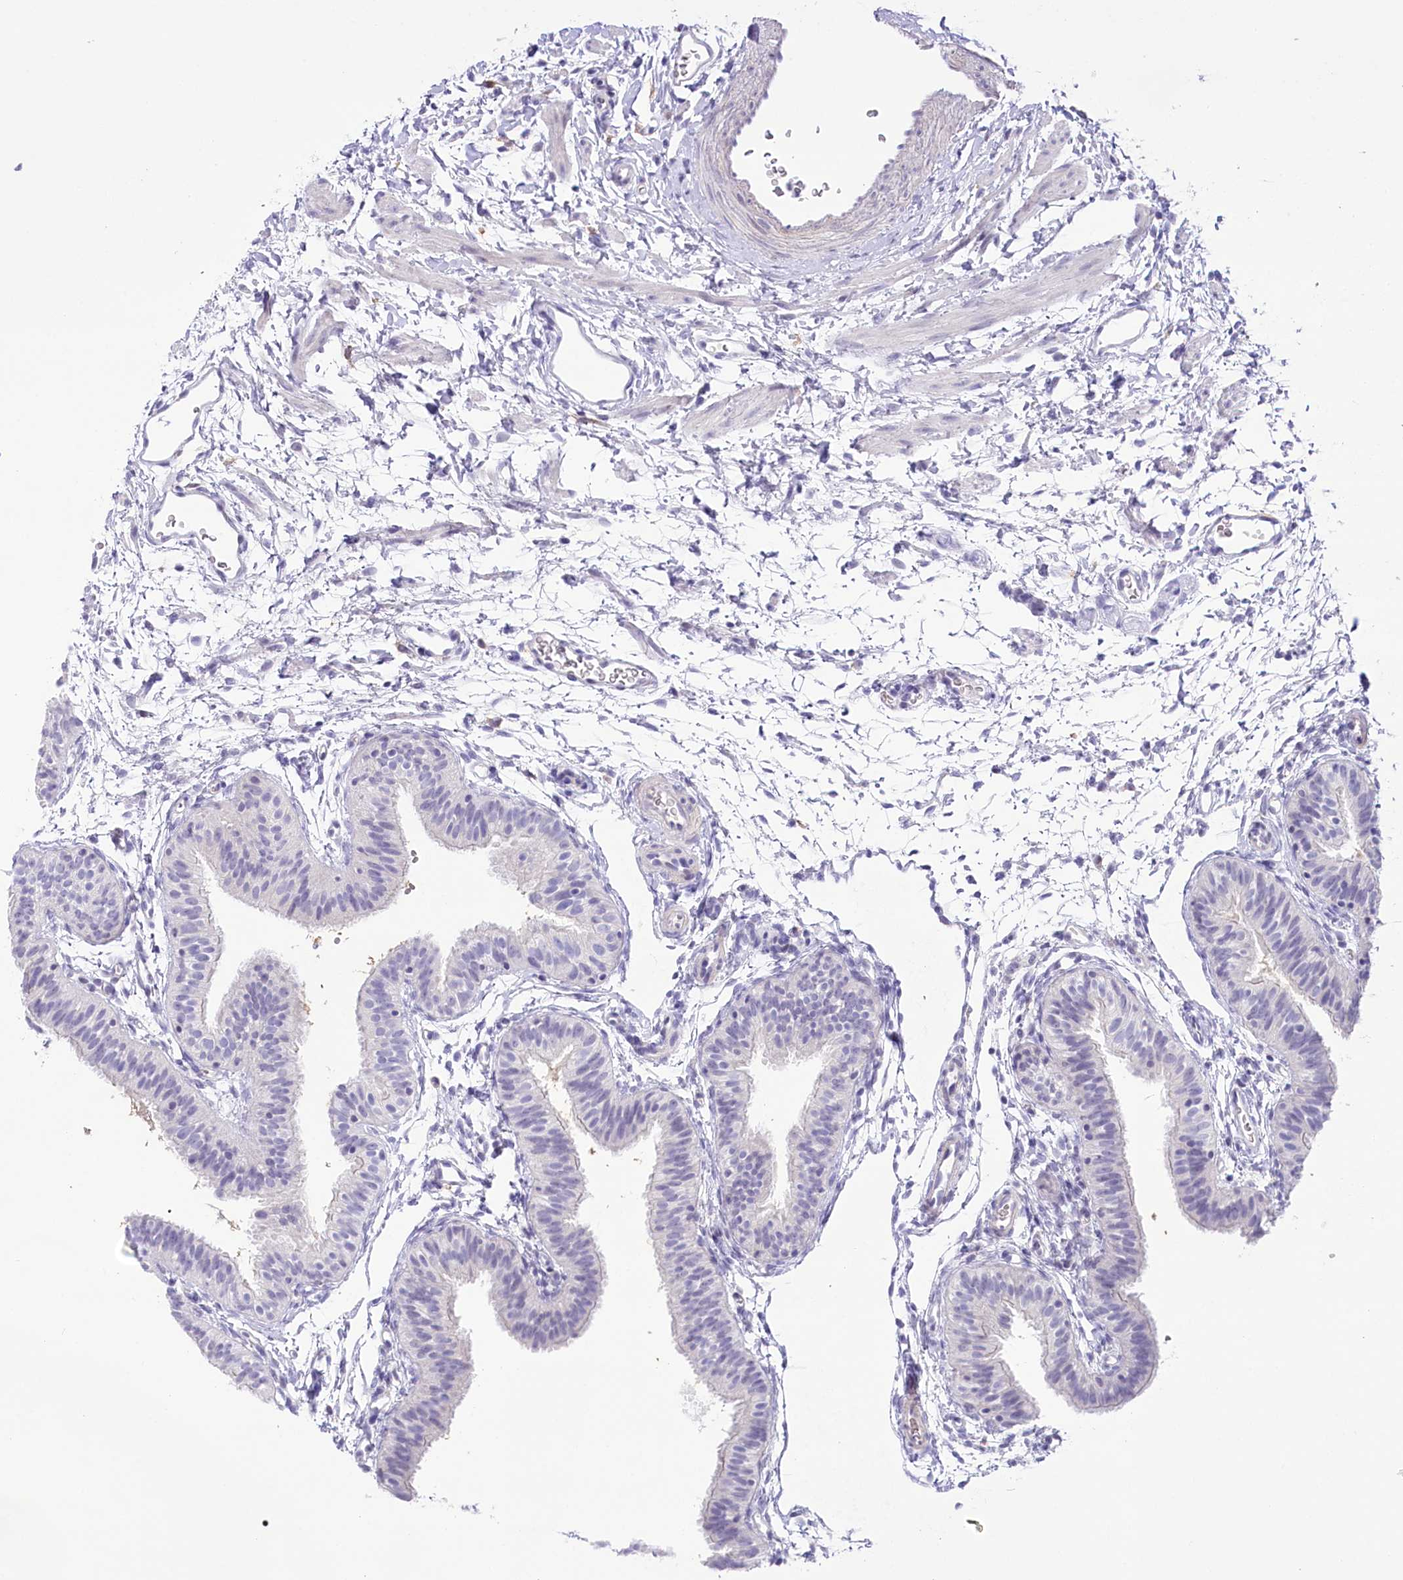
{"staining": {"intensity": "negative", "quantity": "none", "location": "none"}, "tissue": "fallopian tube", "cell_type": "Glandular cells", "image_type": "normal", "snomed": [{"axis": "morphology", "description": "Normal tissue, NOS"}, {"axis": "topography", "description": "Fallopian tube"}], "caption": "Immunohistochemistry (IHC) micrograph of unremarkable human fallopian tube stained for a protein (brown), which demonstrates no staining in glandular cells. (DAB (3,3'-diaminobenzidine) IHC with hematoxylin counter stain).", "gene": "MYOZ1", "patient": {"sex": "female", "age": 35}}